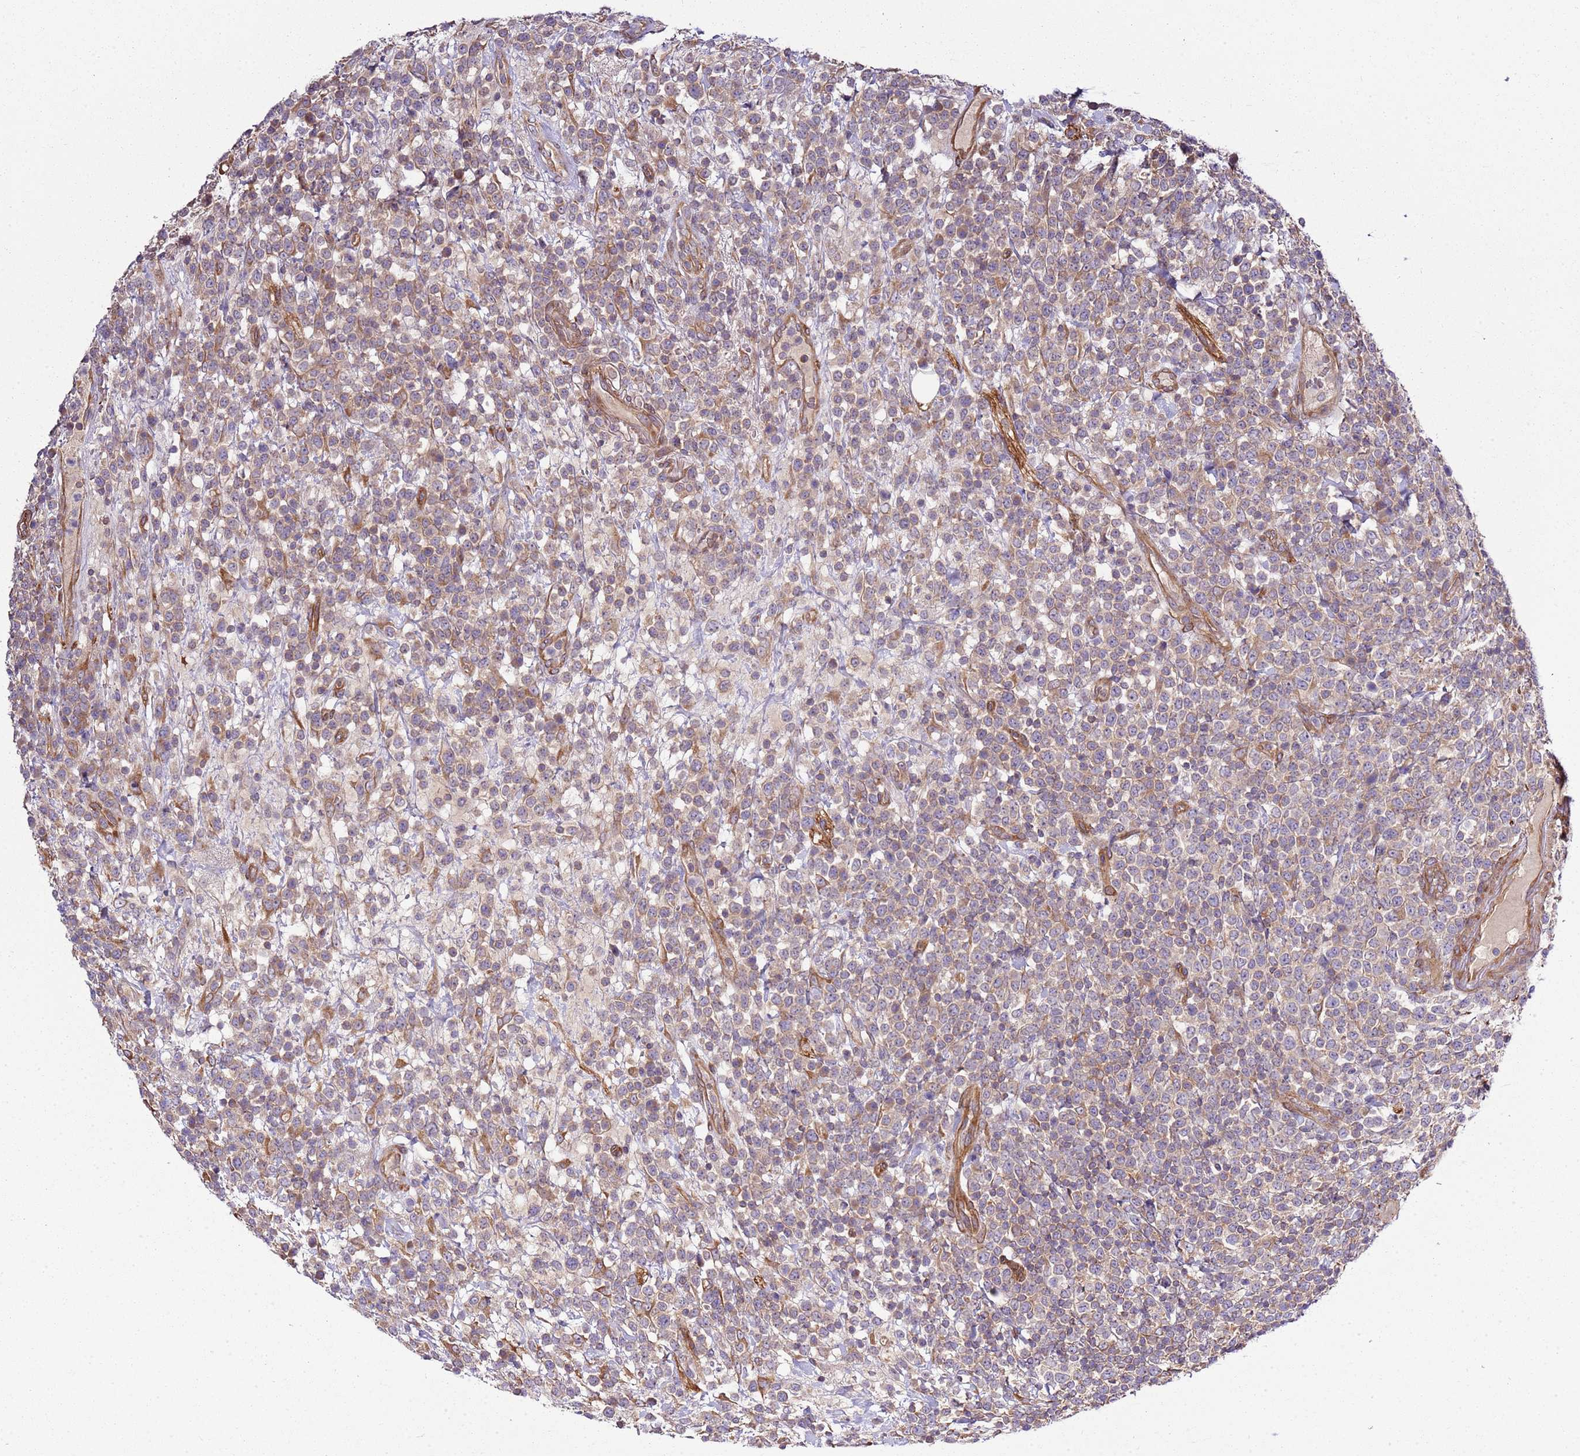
{"staining": {"intensity": "moderate", "quantity": "<25%", "location": "cytoplasmic/membranous"}, "tissue": "lymphoma", "cell_type": "Tumor cells", "image_type": "cancer", "snomed": [{"axis": "morphology", "description": "Malignant lymphoma, non-Hodgkin's type, High grade"}, {"axis": "topography", "description": "Colon"}], "caption": "Lymphoma tissue displays moderate cytoplasmic/membranous expression in about <25% of tumor cells Nuclei are stained in blue.", "gene": "GNL1", "patient": {"sex": "female", "age": 53}}